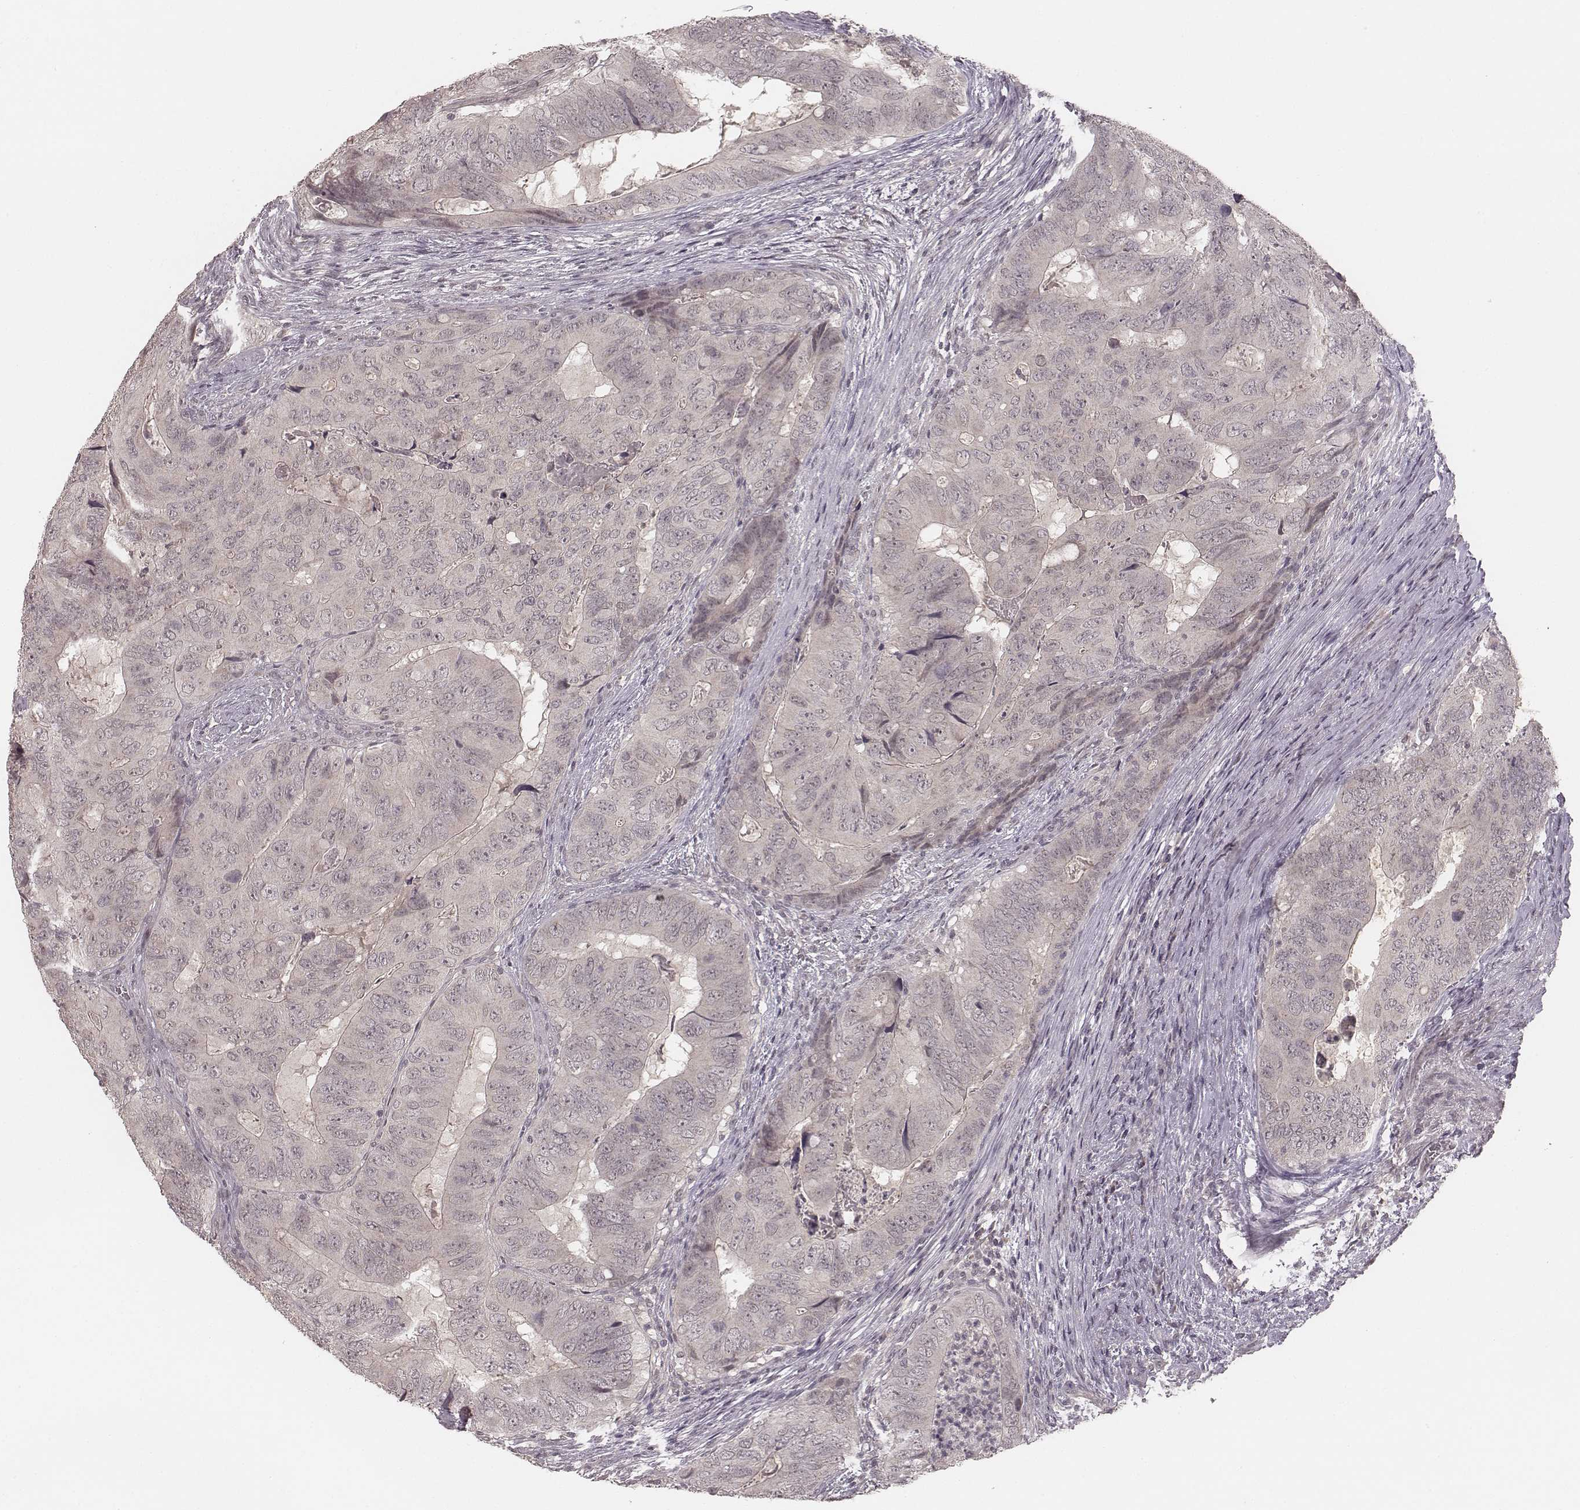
{"staining": {"intensity": "negative", "quantity": "none", "location": "none"}, "tissue": "colorectal cancer", "cell_type": "Tumor cells", "image_type": "cancer", "snomed": [{"axis": "morphology", "description": "Adenocarcinoma, NOS"}, {"axis": "topography", "description": "Colon"}], "caption": "Colorectal adenocarcinoma stained for a protein using immunohistochemistry (IHC) displays no positivity tumor cells.", "gene": "LY6K", "patient": {"sex": "male", "age": 79}}